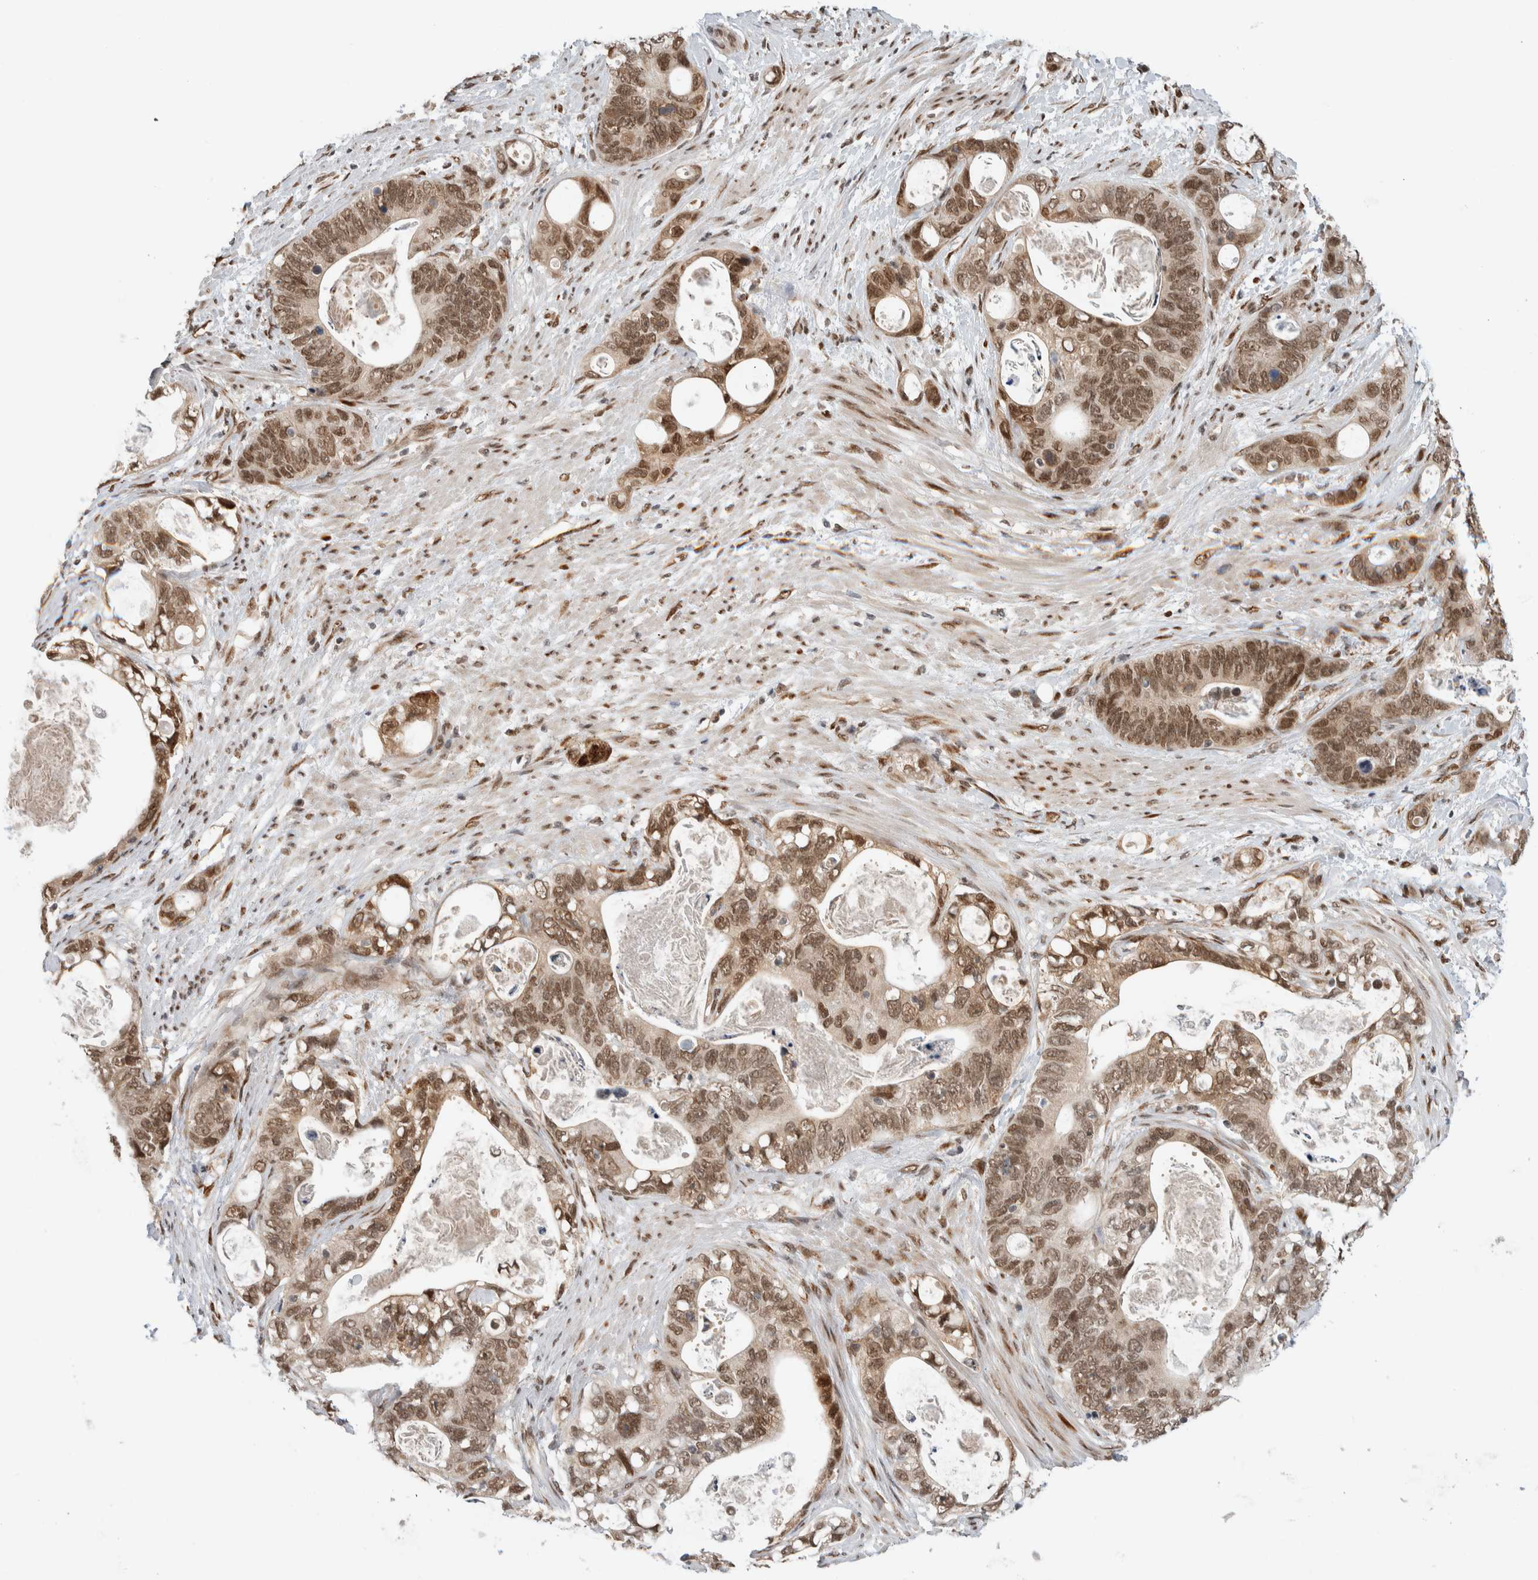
{"staining": {"intensity": "moderate", "quantity": ">75%", "location": "cytoplasmic/membranous,nuclear"}, "tissue": "stomach cancer", "cell_type": "Tumor cells", "image_type": "cancer", "snomed": [{"axis": "morphology", "description": "Normal tissue, NOS"}, {"axis": "morphology", "description": "Adenocarcinoma, NOS"}, {"axis": "topography", "description": "Stomach"}], "caption": "Protein expression by immunohistochemistry displays moderate cytoplasmic/membranous and nuclear staining in approximately >75% of tumor cells in stomach adenocarcinoma.", "gene": "TNRC18", "patient": {"sex": "female", "age": 89}}